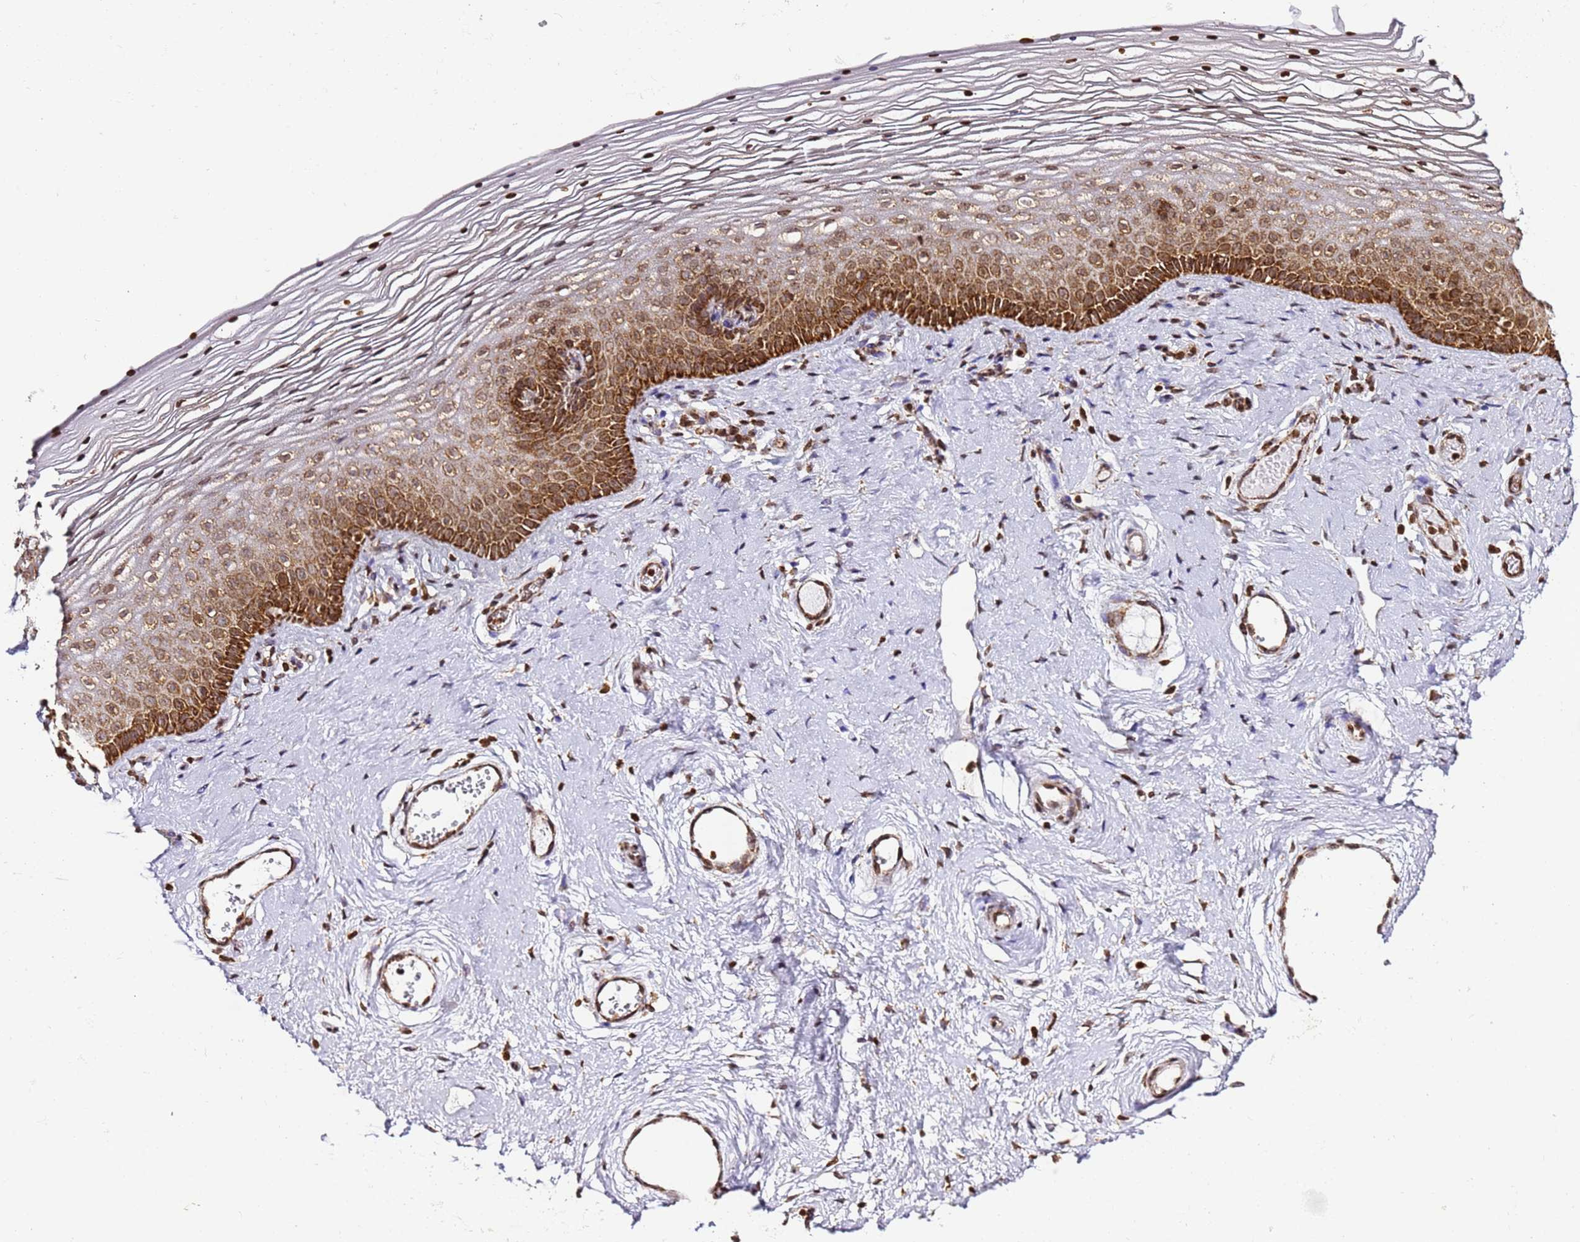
{"staining": {"intensity": "strong", "quantity": ">75%", "location": "cytoplasmic/membranous,nuclear"}, "tissue": "vagina", "cell_type": "Squamous epithelial cells", "image_type": "normal", "snomed": [{"axis": "morphology", "description": "Normal tissue, NOS"}, {"axis": "topography", "description": "Vagina"}], "caption": "DAB immunohistochemical staining of benign human vagina exhibits strong cytoplasmic/membranous,nuclear protein expression in approximately >75% of squamous epithelial cells. (DAB IHC, brown staining for protein, blue staining for nuclei).", "gene": "HSPE1", "patient": {"sex": "female", "age": 46}}